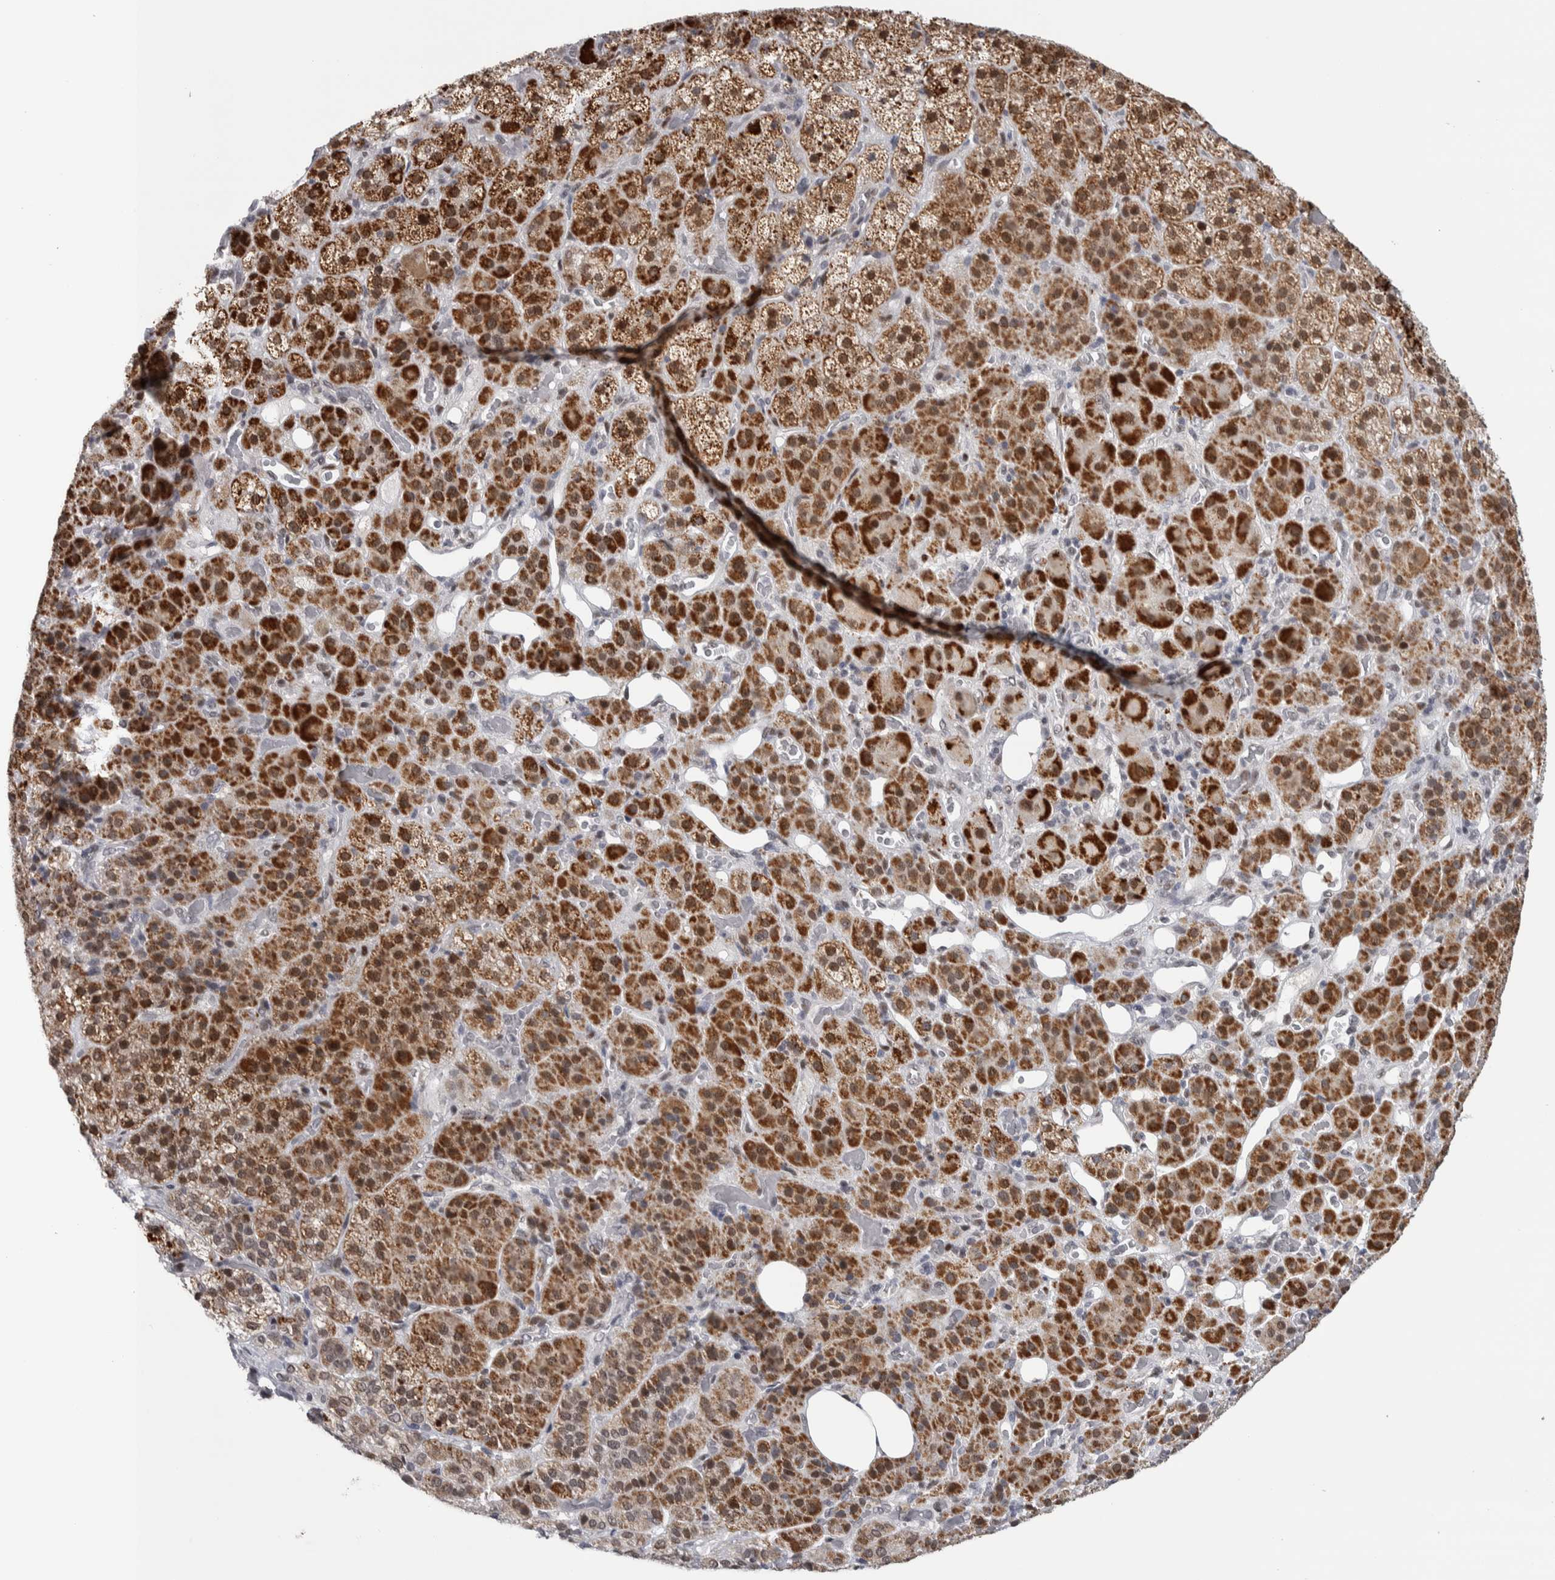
{"staining": {"intensity": "strong", "quantity": "25%-75%", "location": "cytoplasmic/membranous,nuclear"}, "tissue": "adrenal gland", "cell_type": "Glandular cells", "image_type": "normal", "snomed": [{"axis": "morphology", "description": "Normal tissue, NOS"}, {"axis": "topography", "description": "Adrenal gland"}], "caption": "The image shows immunohistochemical staining of unremarkable adrenal gland. There is strong cytoplasmic/membranous,nuclear staining is identified in approximately 25%-75% of glandular cells.", "gene": "HEXIM2", "patient": {"sex": "male", "age": 57}}